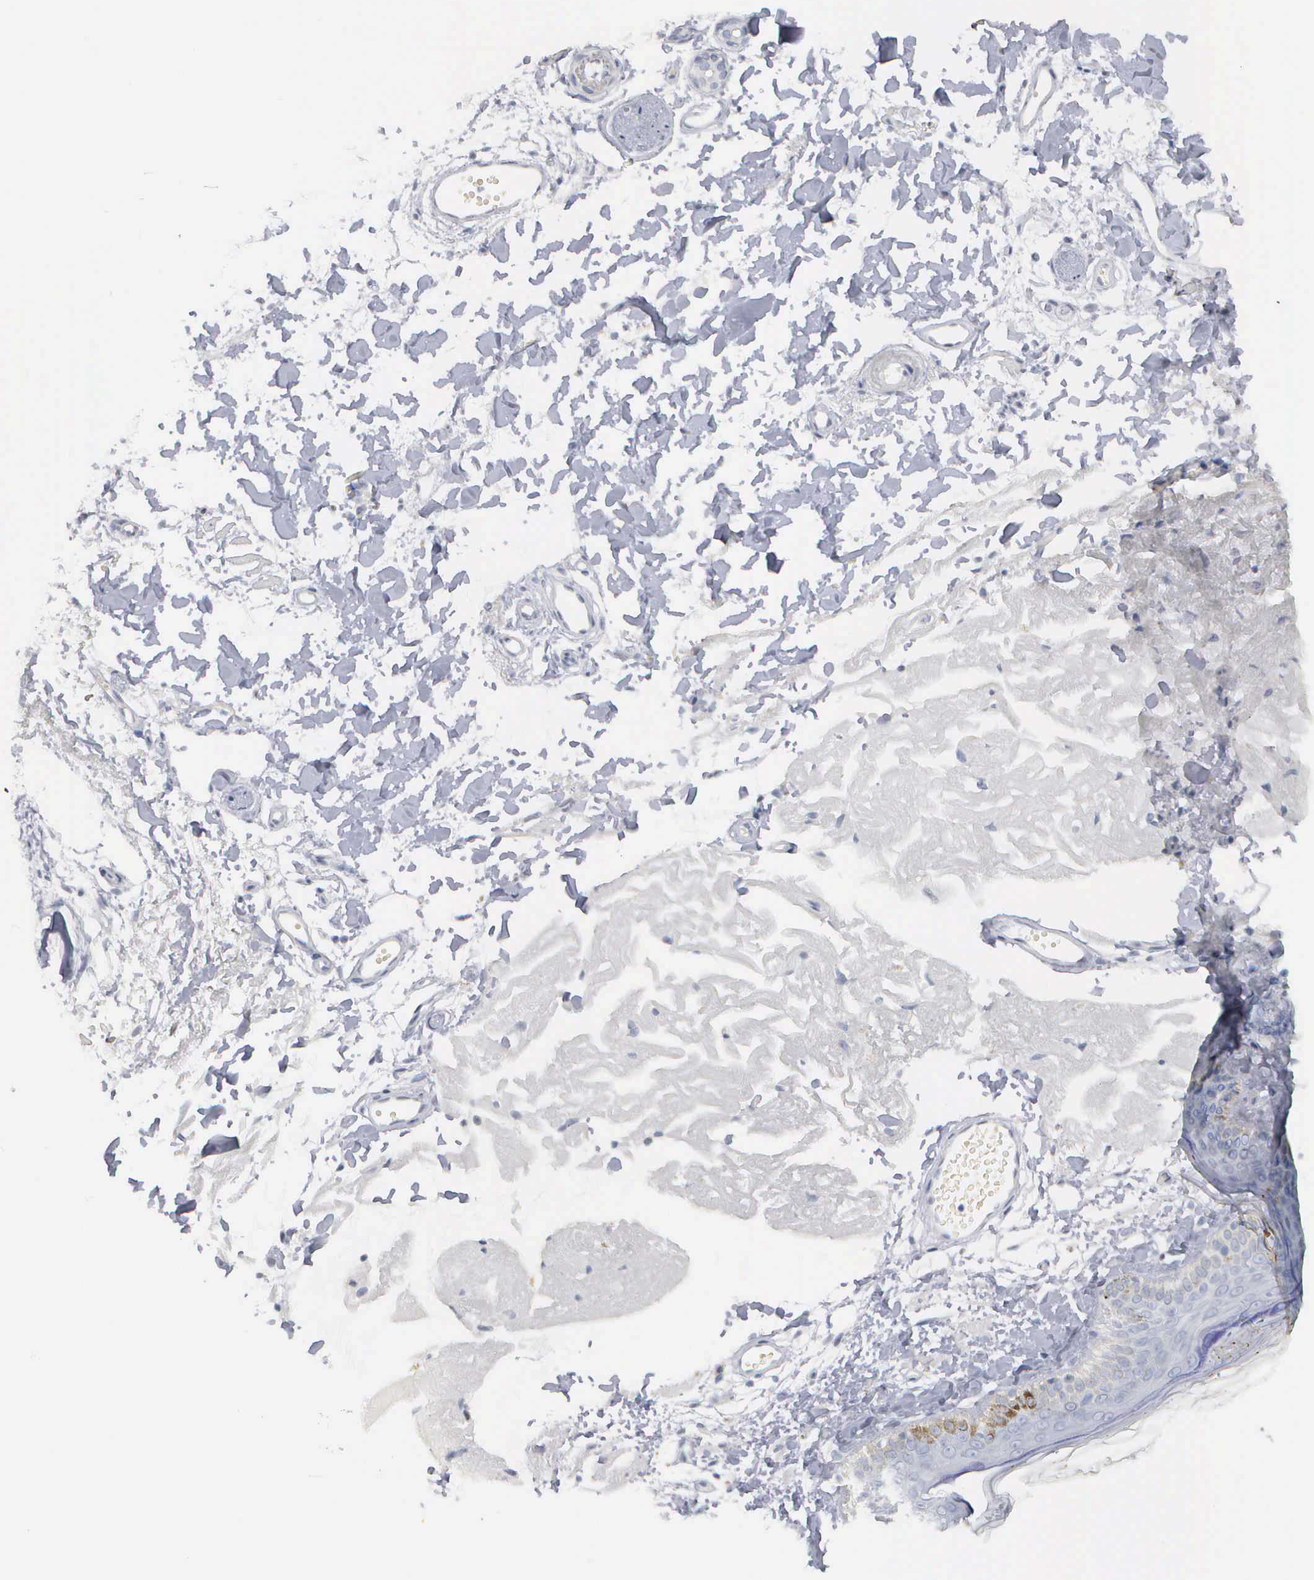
{"staining": {"intensity": "negative", "quantity": "none", "location": "none"}, "tissue": "skin", "cell_type": "Fibroblasts", "image_type": "normal", "snomed": [{"axis": "morphology", "description": "Normal tissue, NOS"}, {"axis": "topography", "description": "Skin"}], "caption": "Fibroblasts show no significant expression in benign skin. (DAB immunohistochemistry (IHC) visualized using brightfield microscopy, high magnification).", "gene": "ASPHD2", "patient": {"sex": "male", "age": 83}}